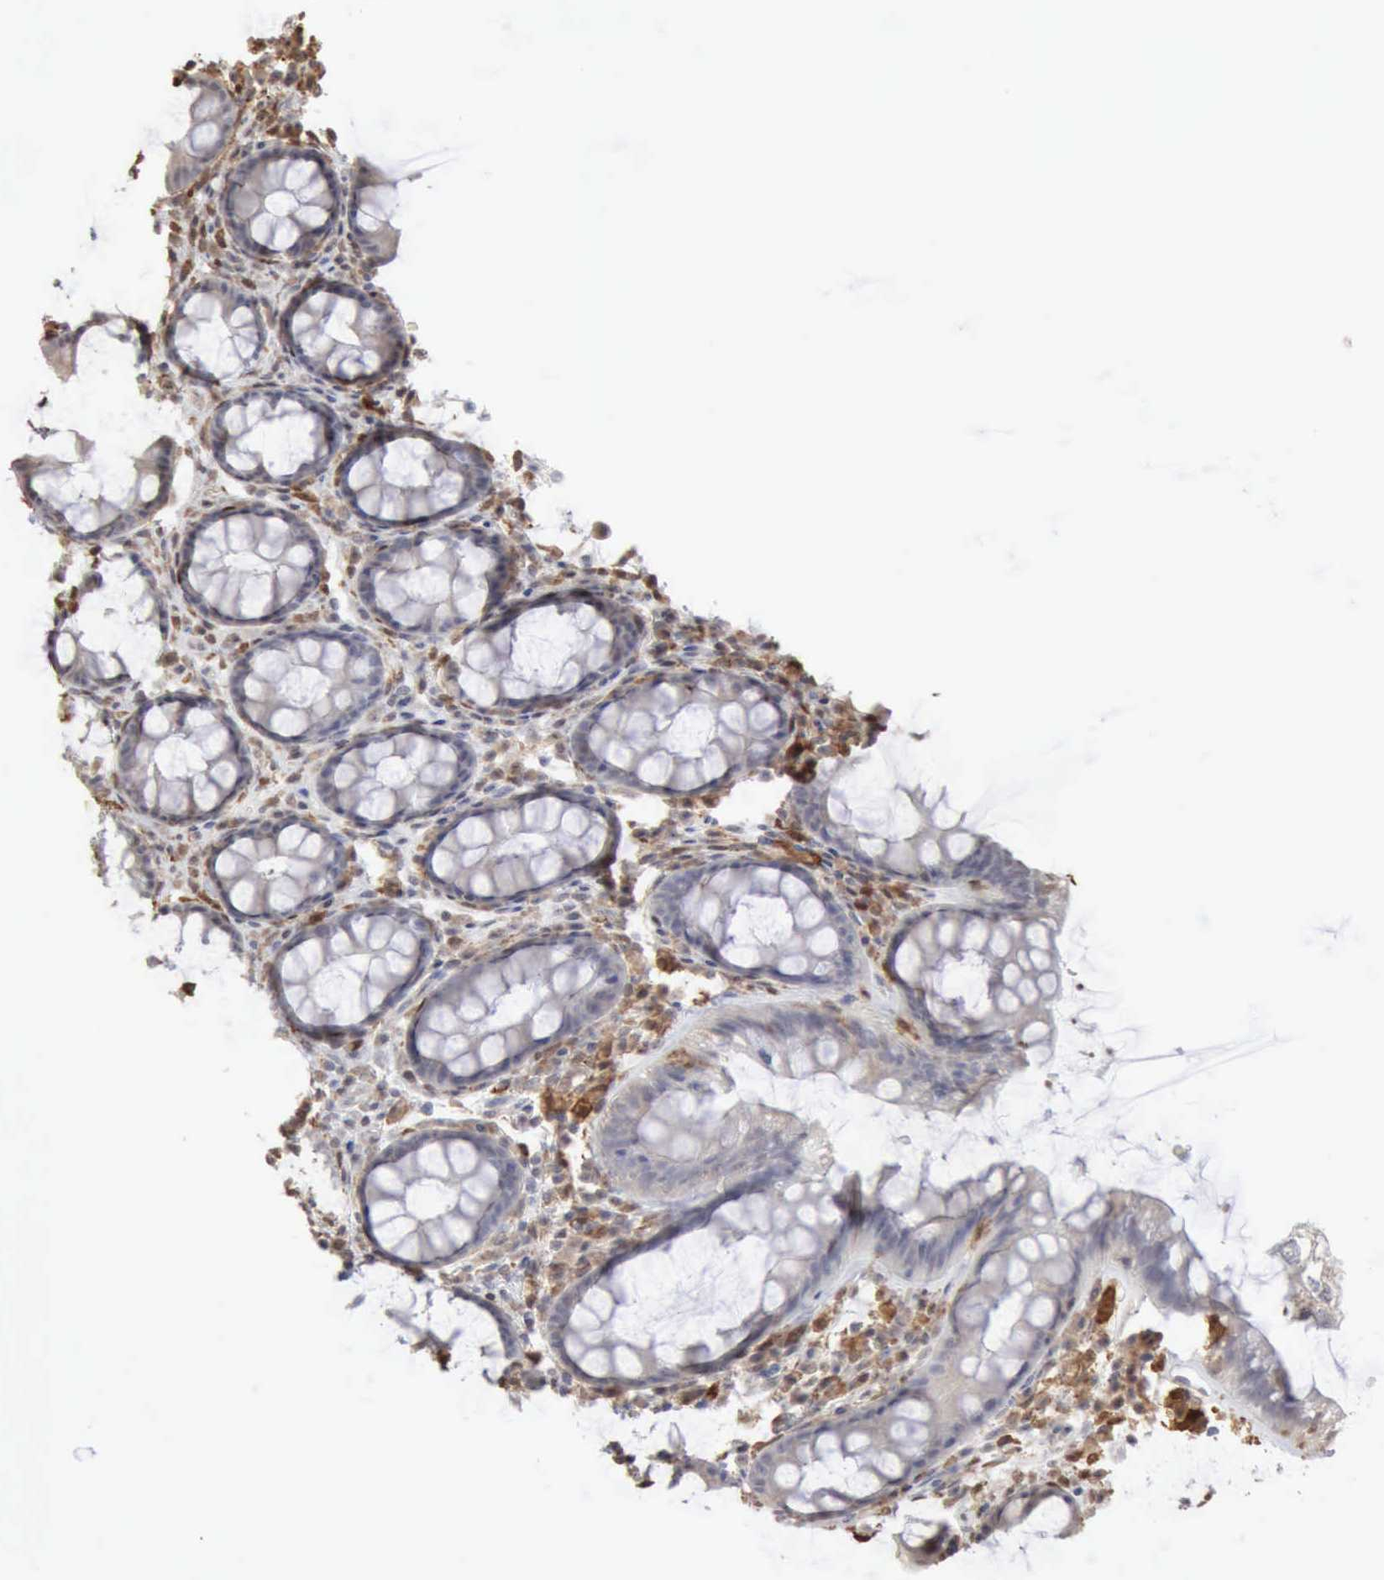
{"staining": {"intensity": "negative", "quantity": "none", "location": "none"}, "tissue": "rectum", "cell_type": "Glandular cells", "image_type": "normal", "snomed": [{"axis": "morphology", "description": "Normal tissue, NOS"}, {"axis": "topography", "description": "Rectum"}], "caption": "Benign rectum was stained to show a protein in brown. There is no significant expression in glandular cells. Brightfield microscopy of IHC stained with DAB (brown) and hematoxylin (blue), captured at high magnification.", "gene": "STAT1", "patient": {"sex": "male", "age": 92}}